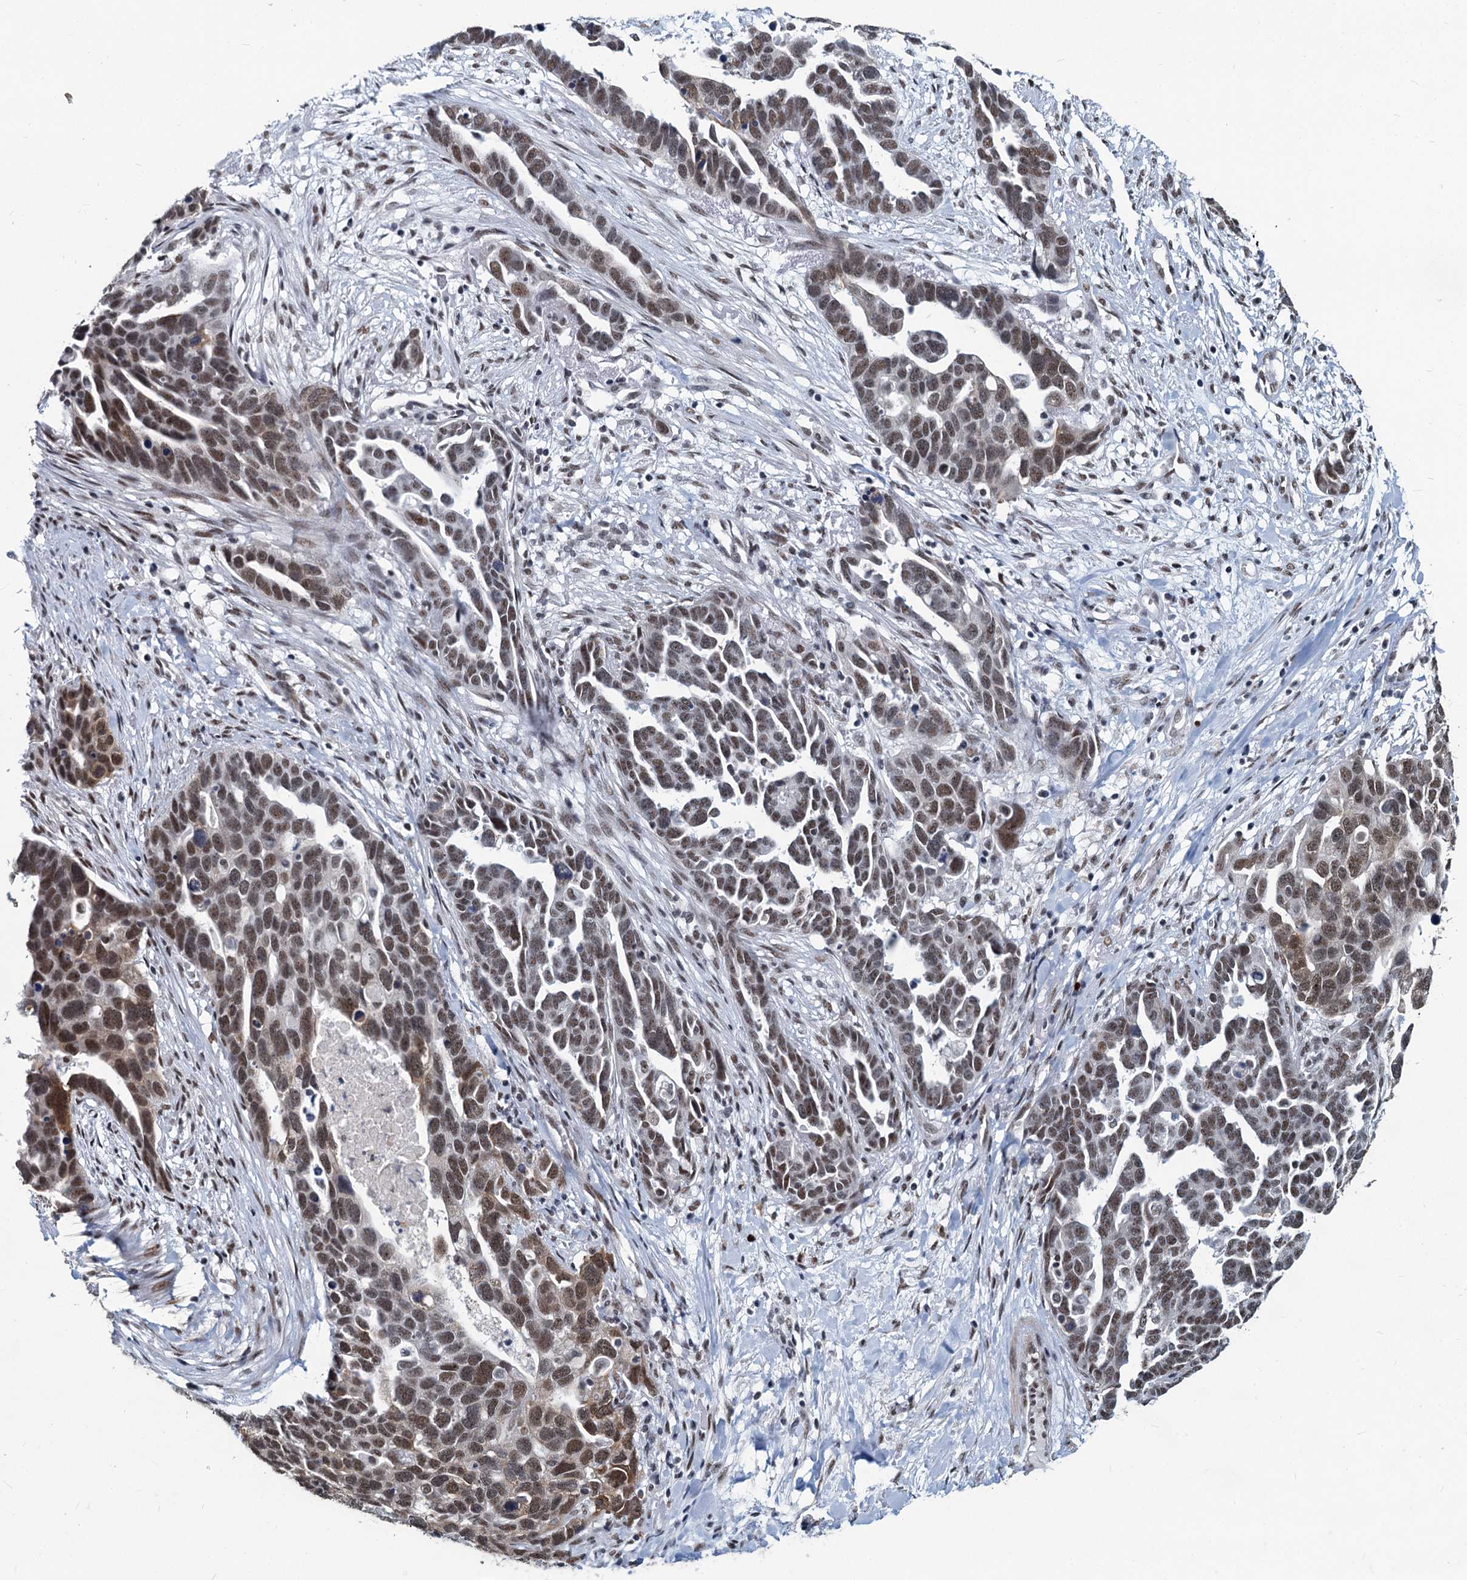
{"staining": {"intensity": "moderate", "quantity": "25%-75%", "location": "nuclear"}, "tissue": "ovarian cancer", "cell_type": "Tumor cells", "image_type": "cancer", "snomed": [{"axis": "morphology", "description": "Cystadenocarcinoma, serous, NOS"}, {"axis": "topography", "description": "Ovary"}], "caption": "An image showing moderate nuclear staining in approximately 25%-75% of tumor cells in ovarian serous cystadenocarcinoma, as visualized by brown immunohistochemical staining.", "gene": "METTL14", "patient": {"sex": "female", "age": 54}}